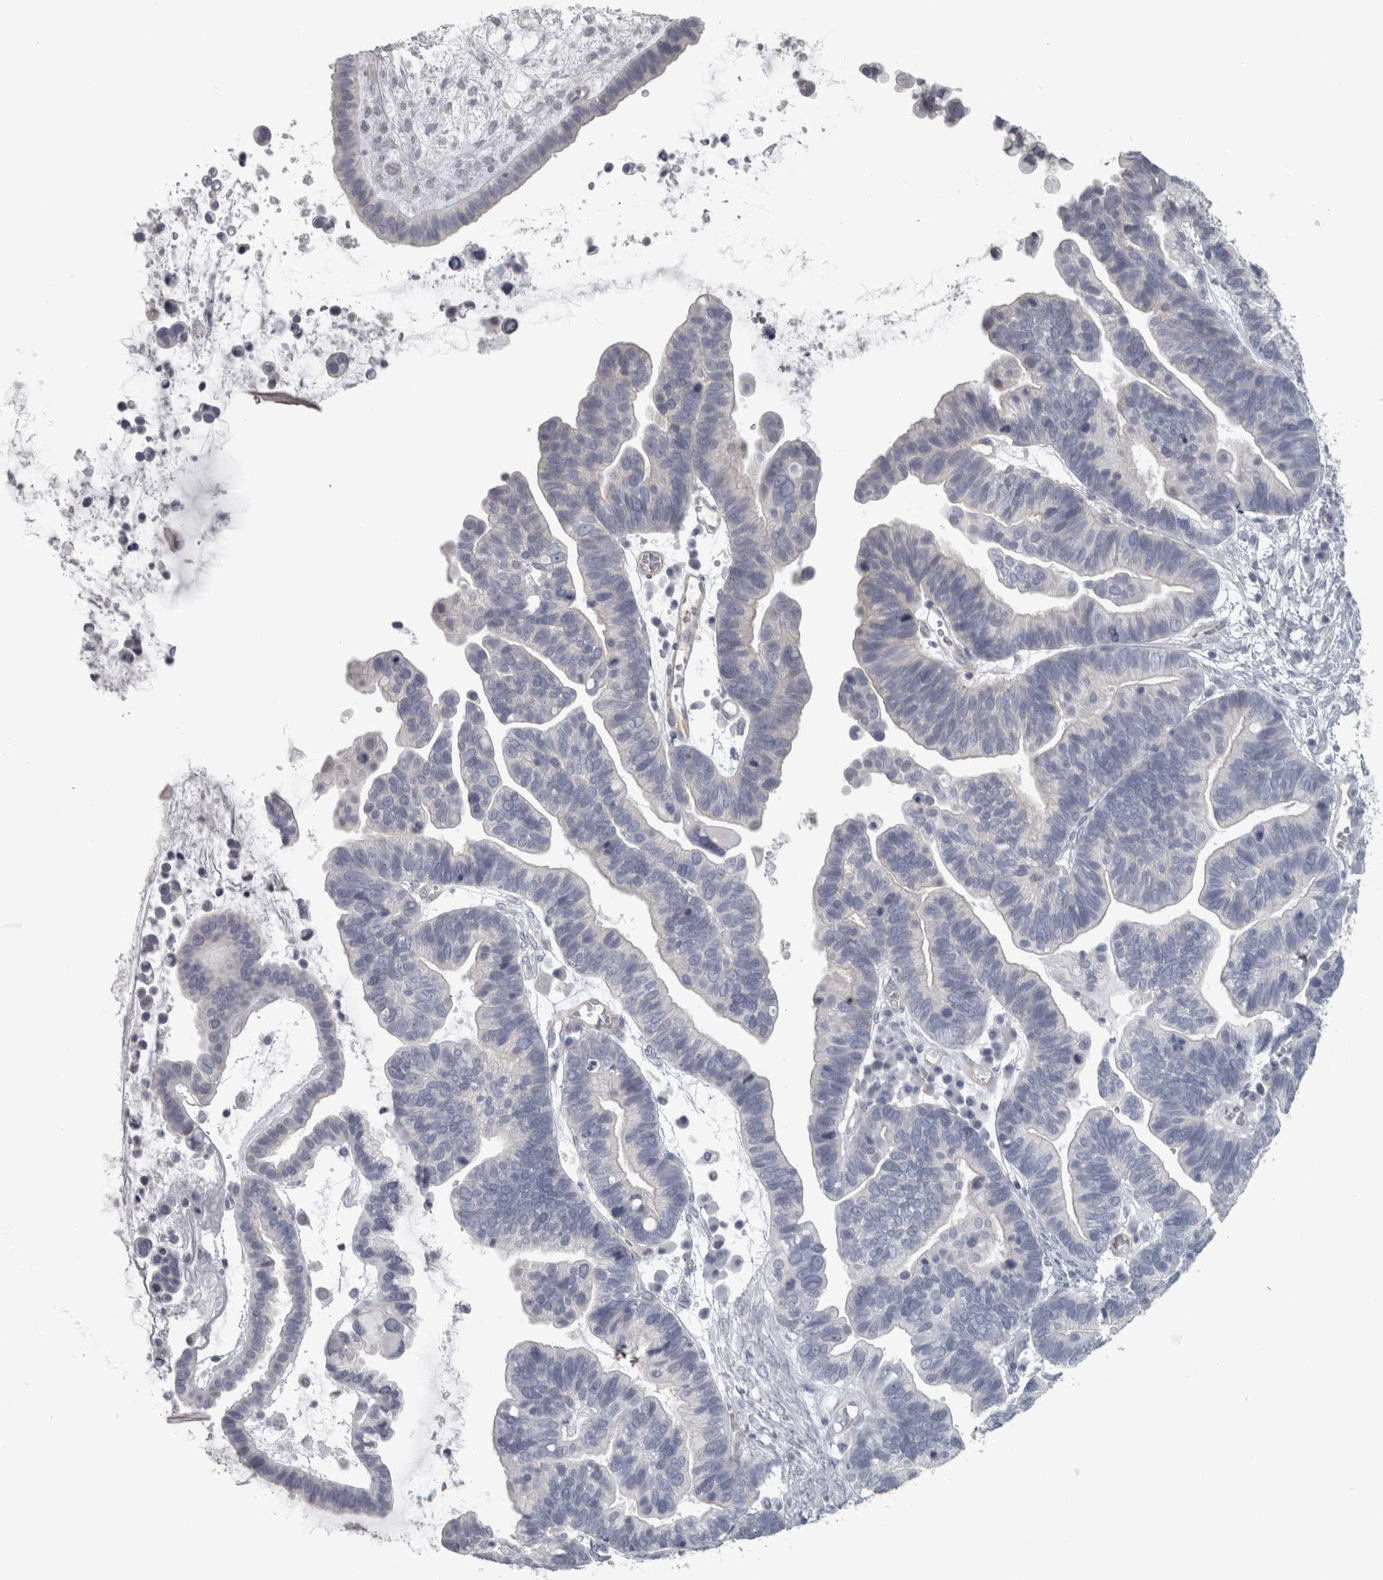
{"staining": {"intensity": "negative", "quantity": "none", "location": "none"}, "tissue": "ovarian cancer", "cell_type": "Tumor cells", "image_type": "cancer", "snomed": [{"axis": "morphology", "description": "Cystadenocarcinoma, serous, NOS"}, {"axis": "topography", "description": "Ovary"}], "caption": "DAB (3,3'-diaminobenzidine) immunohistochemical staining of ovarian cancer shows no significant staining in tumor cells. (DAB (3,3'-diaminobenzidine) immunohistochemistry, high magnification).", "gene": "PPP1R12B", "patient": {"sex": "female", "age": 56}}